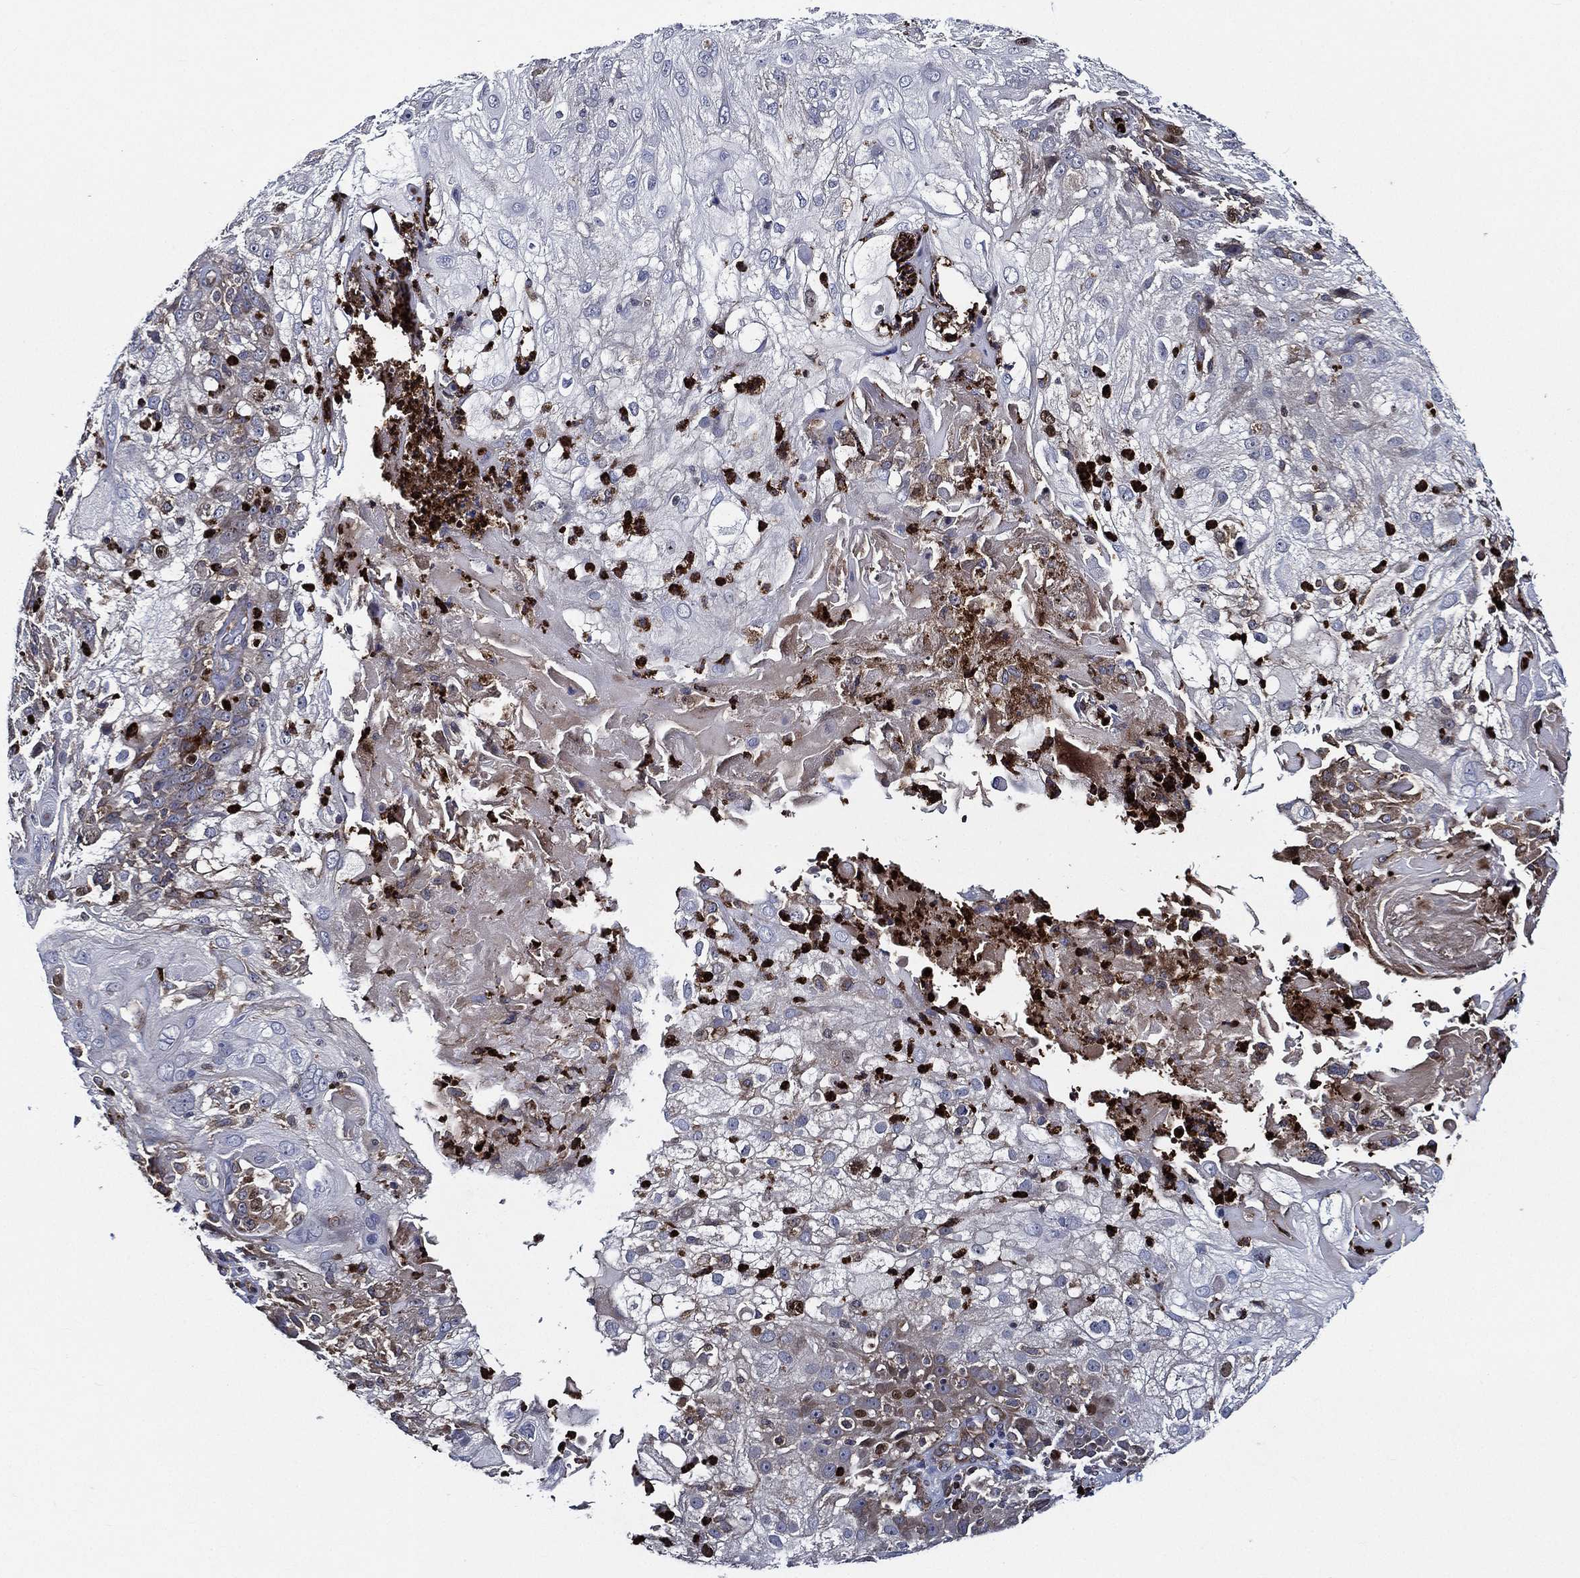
{"staining": {"intensity": "weak", "quantity": "<25%", "location": "cytoplasmic/membranous"}, "tissue": "skin cancer", "cell_type": "Tumor cells", "image_type": "cancer", "snomed": [{"axis": "morphology", "description": "Normal tissue, NOS"}, {"axis": "morphology", "description": "Squamous cell carcinoma, NOS"}, {"axis": "topography", "description": "Skin"}], "caption": "This is a histopathology image of immunohistochemistry staining of skin cancer (squamous cell carcinoma), which shows no staining in tumor cells. (Brightfield microscopy of DAB (3,3'-diaminobenzidine) immunohistochemistry at high magnification).", "gene": "KIF20B", "patient": {"sex": "female", "age": 83}}